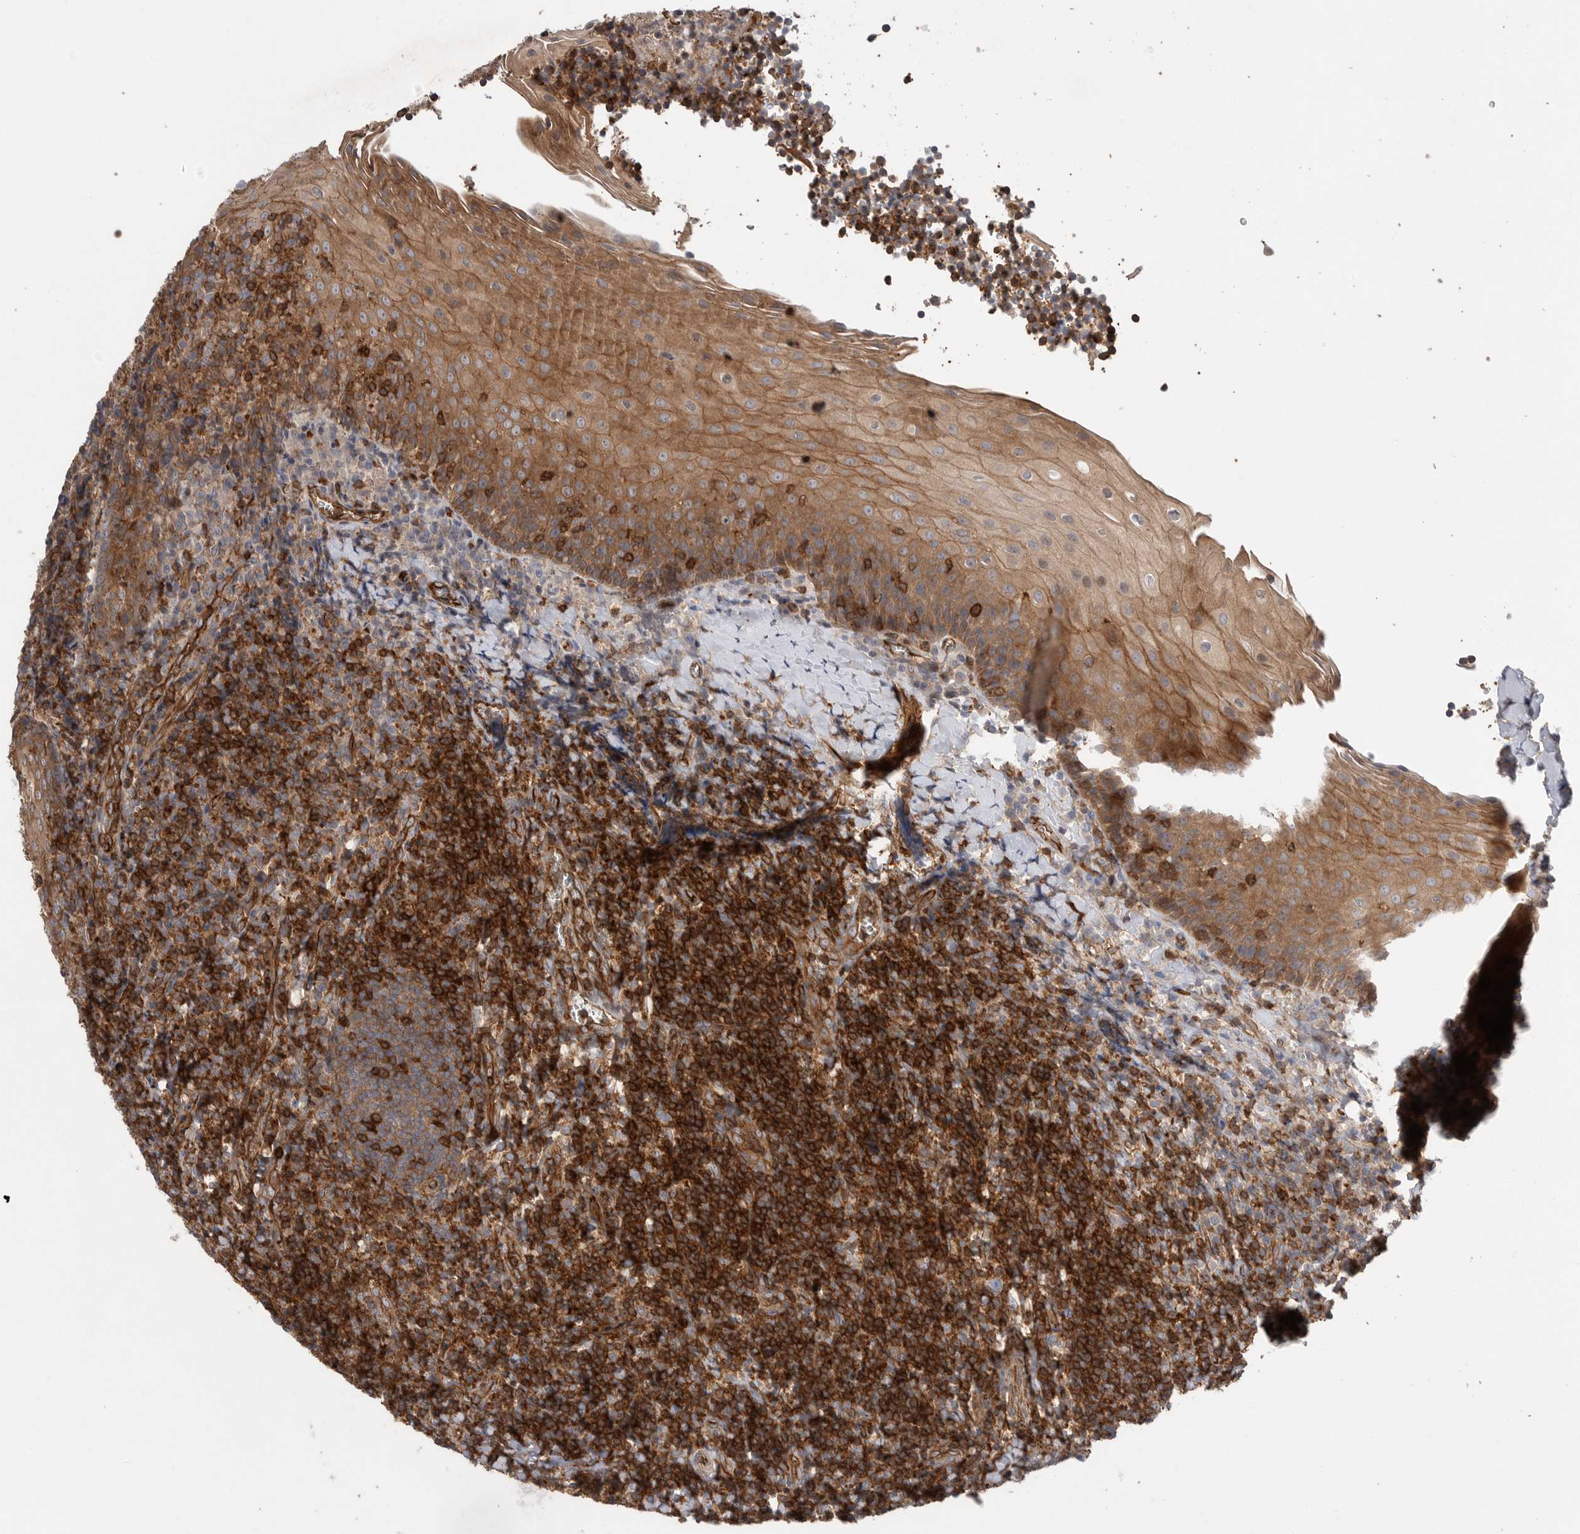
{"staining": {"intensity": "moderate", "quantity": ">75%", "location": "cytoplasmic/membranous"}, "tissue": "tonsil", "cell_type": "Germinal center cells", "image_type": "normal", "snomed": [{"axis": "morphology", "description": "Normal tissue, NOS"}, {"axis": "topography", "description": "Tonsil"}], "caption": "Immunohistochemical staining of unremarkable tonsil demonstrates medium levels of moderate cytoplasmic/membranous positivity in approximately >75% of germinal center cells. Nuclei are stained in blue.", "gene": "PRKCH", "patient": {"sex": "male", "age": 27}}